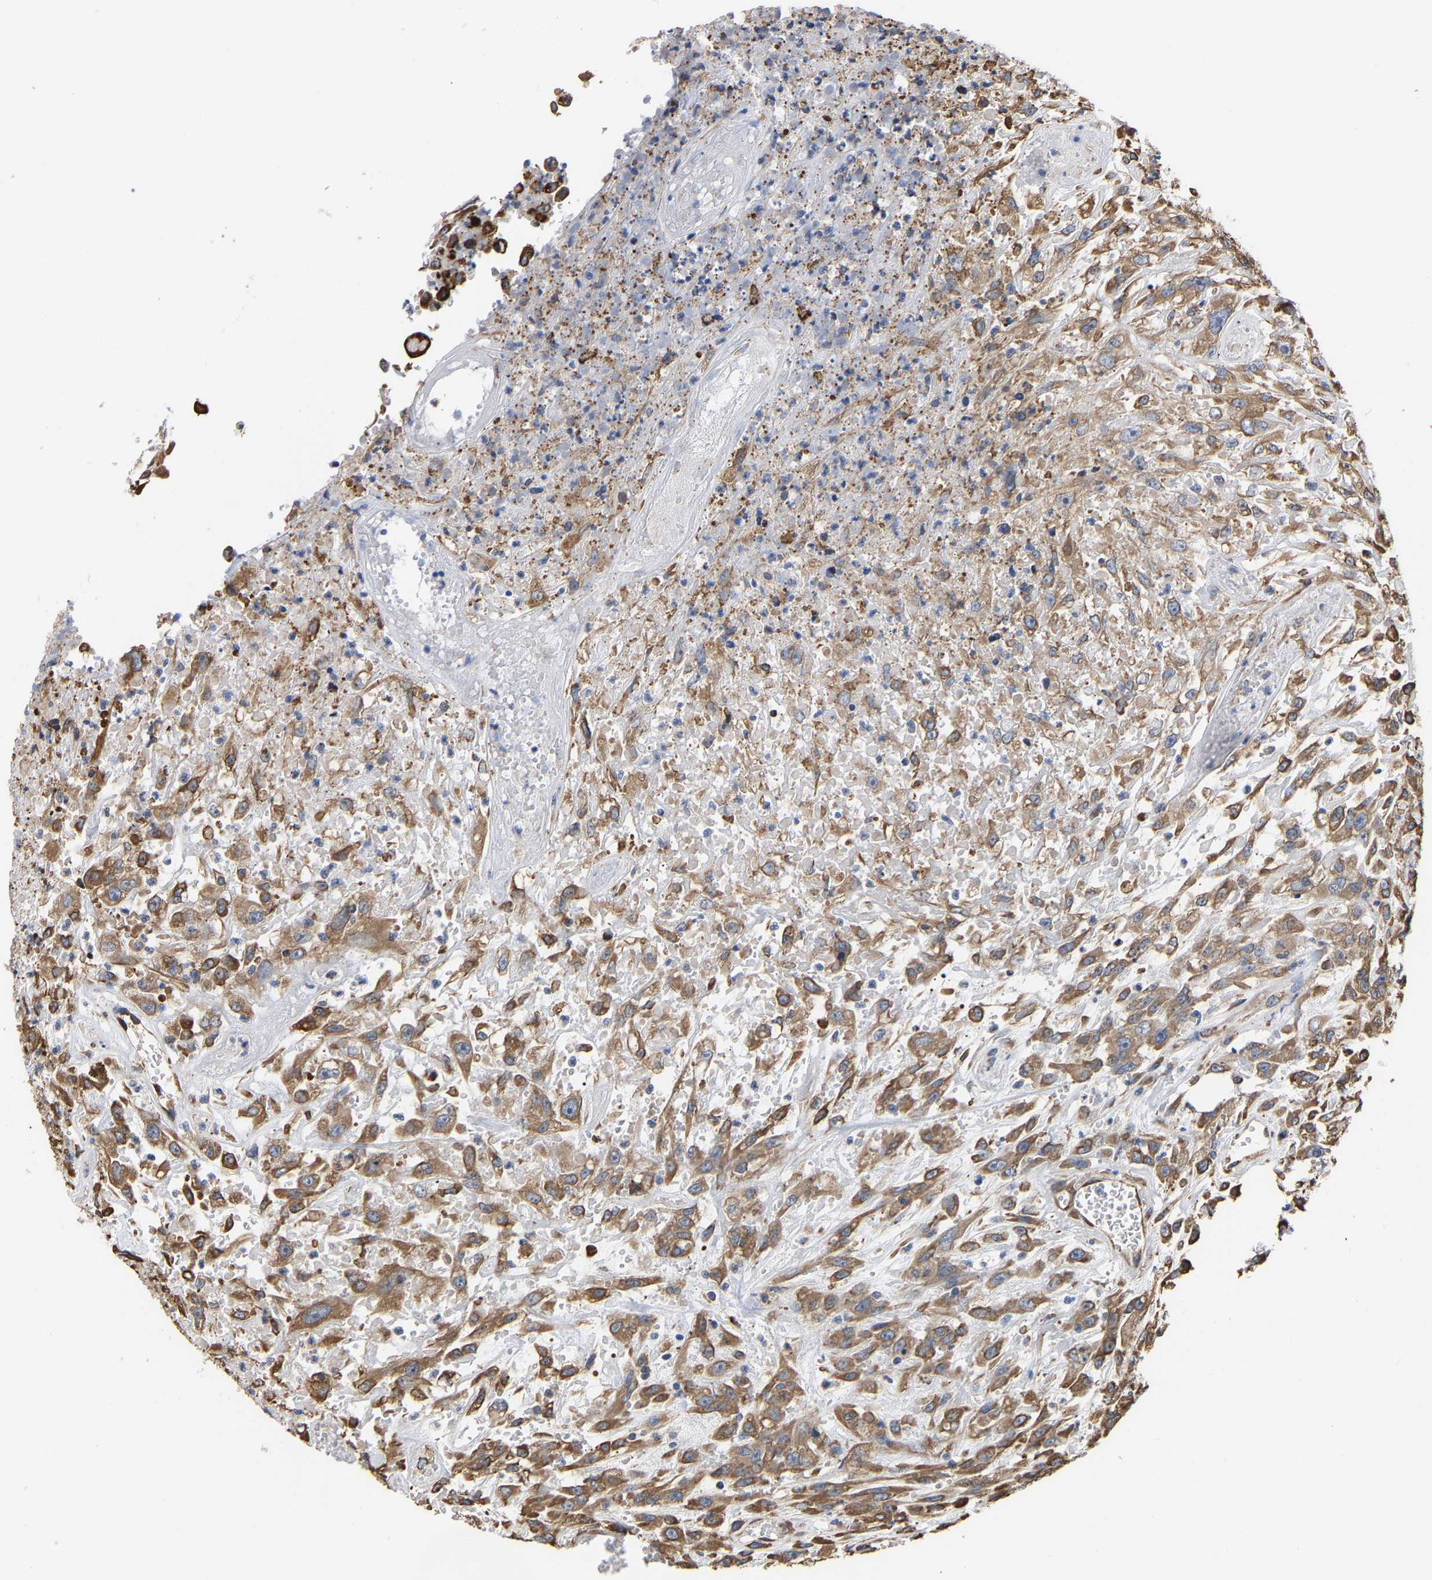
{"staining": {"intensity": "moderate", "quantity": ">75%", "location": "cytoplasmic/membranous"}, "tissue": "urothelial cancer", "cell_type": "Tumor cells", "image_type": "cancer", "snomed": [{"axis": "morphology", "description": "Urothelial carcinoma, High grade"}, {"axis": "topography", "description": "Urinary bladder"}], "caption": "IHC of urothelial cancer displays medium levels of moderate cytoplasmic/membranous expression in about >75% of tumor cells. The staining is performed using DAB brown chromogen to label protein expression. The nuclei are counter-stained blue using hematoxylin.", "gene": "ARAP1", "patient": {"sex": "male", "age": 46}}